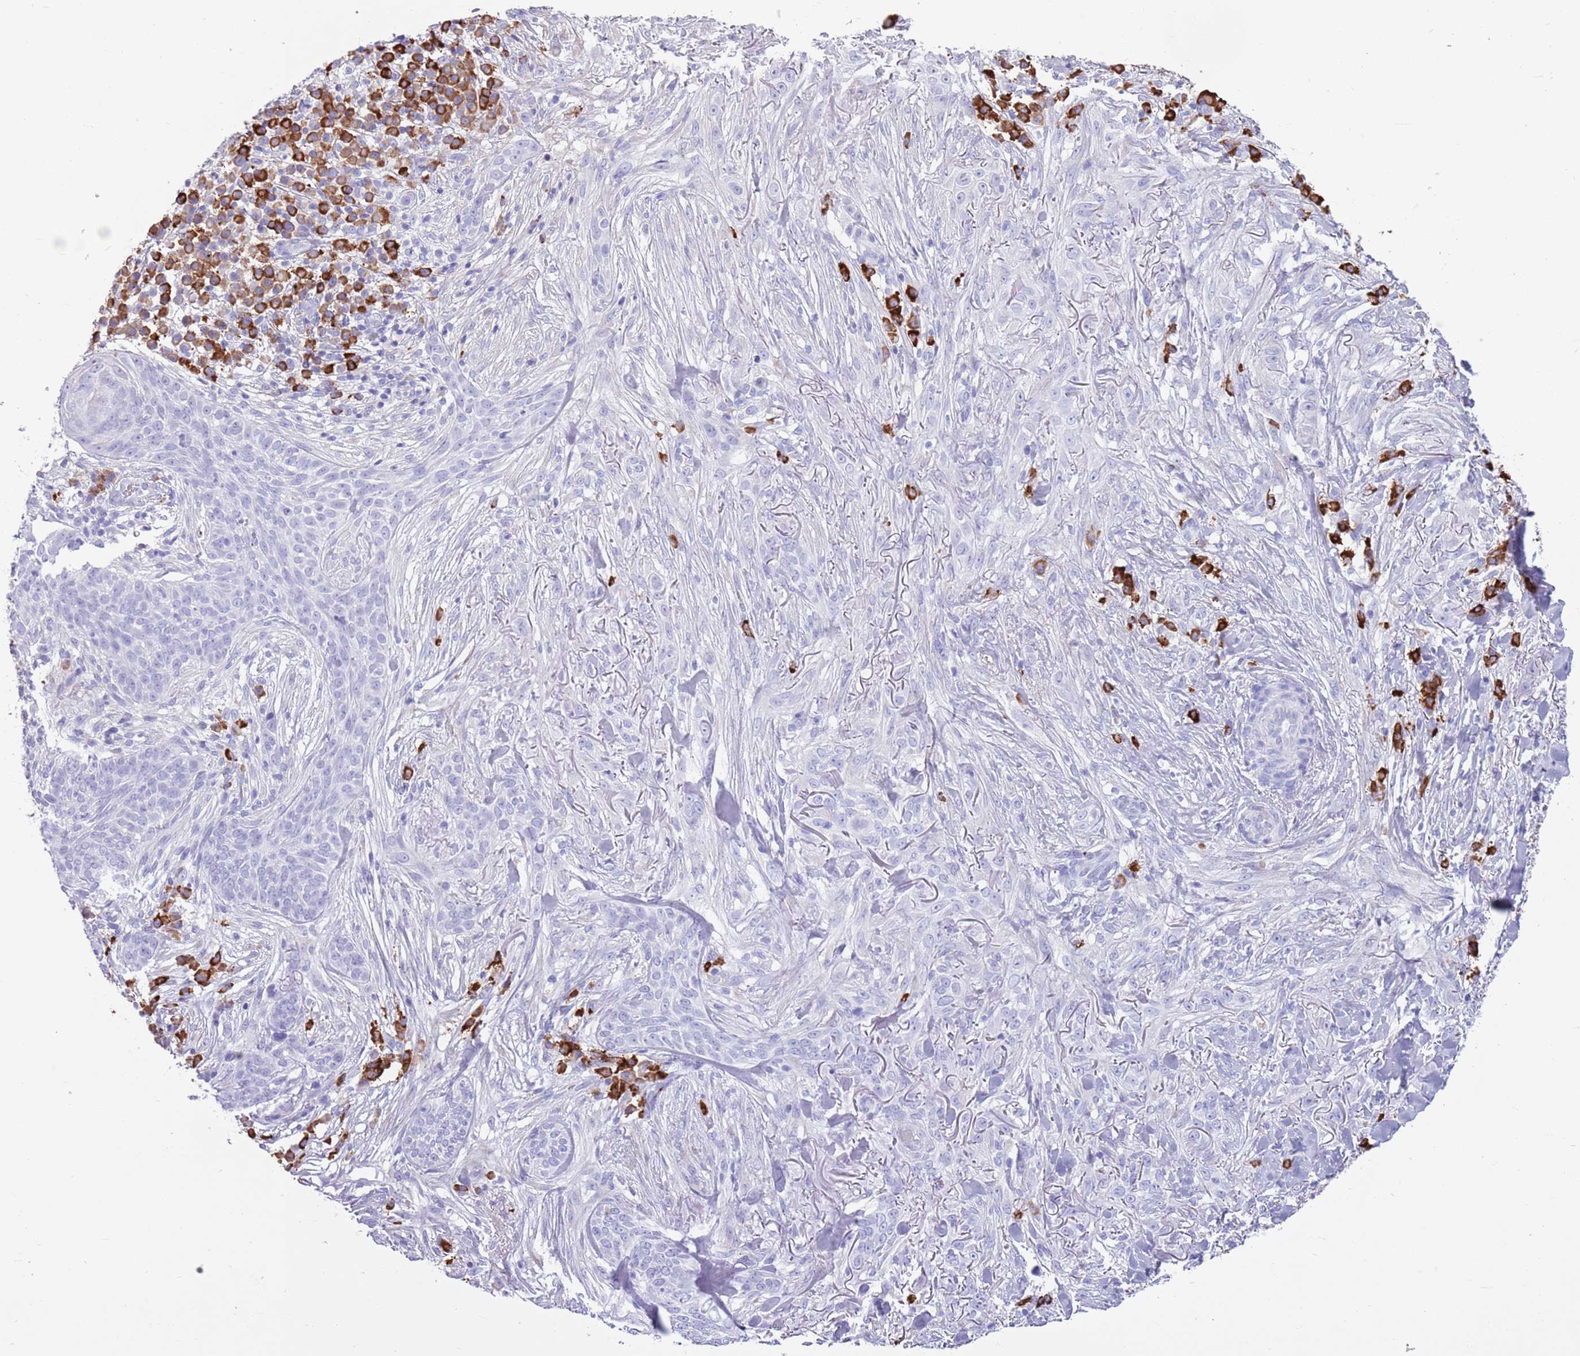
{"staining": {"intensity": "negative", "quantity": "none", "location": "none"}, "tissue": "skin cancer", "cell_type": "Tumor cells", "image_type": "cancer", "snomed": [{"axis": "morphology", "description": "Basal cell carcinoma"}, {"axis": "topography", "description": "Skin"}], "caption": "Immunohistochemistry of basal cell carcinoma (skin) demonstrates no staining in tumor cells.", "gene": "LY6G5B", "patient": {"sex": "male", "age": 72}}